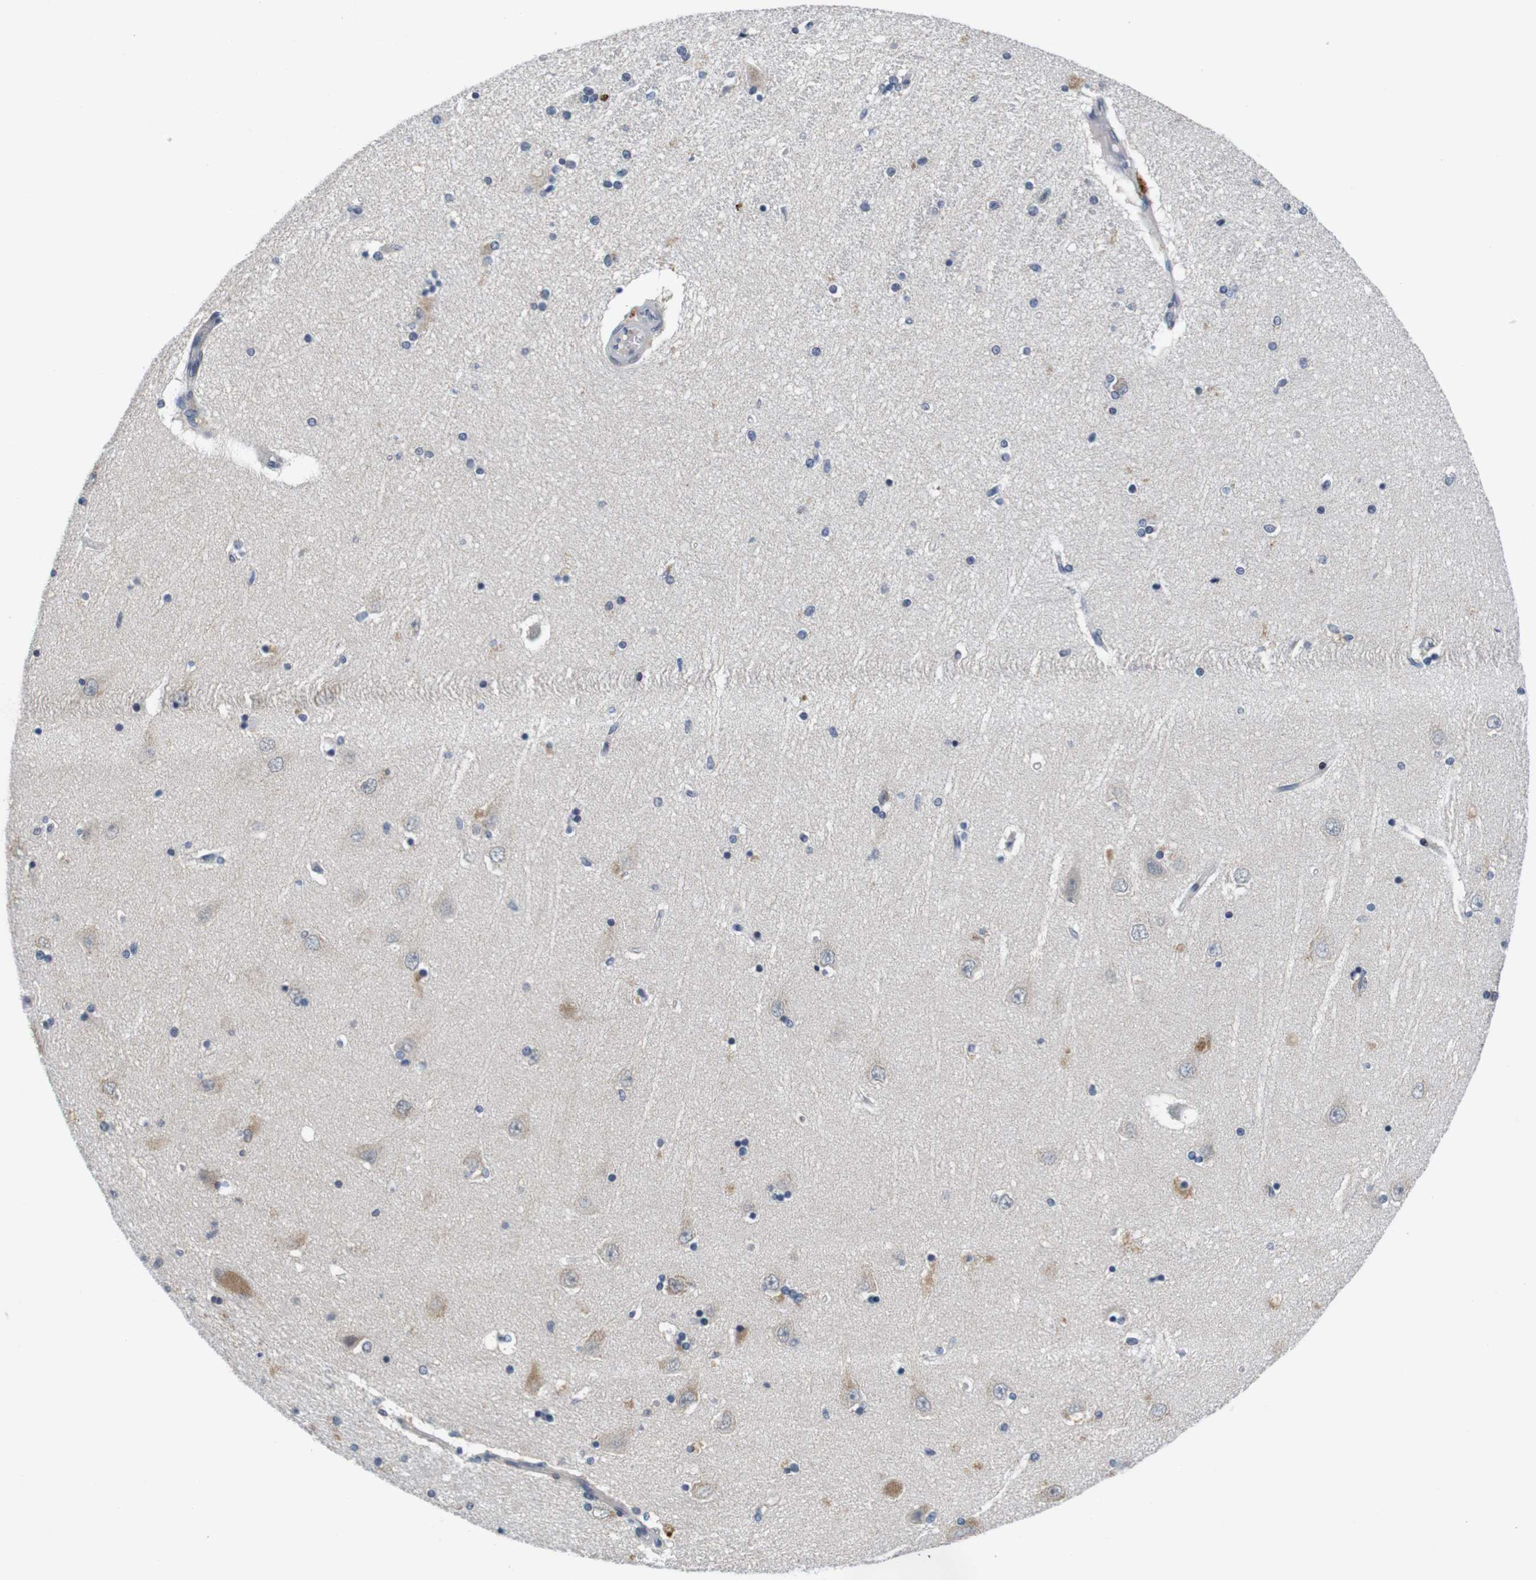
{"staining": {"intensity": "negative", "quantity": "none", "location": "none"}, "tissue": "hippocampus", "cell_type": "Glial cells", "image_type": "normal", "snomed": [{"axis": "morphology", "description": "Normal tissue, NOS"}, {"axis": "topography", "description": "Hippocampus"}], "caption": "This is an immunohistochemistry (IHC) histopathology image of normal hippocampus. There is no positivity in glial cells.", "gene": "SKP2", "patient": {"sex": "female", "age": 54}}